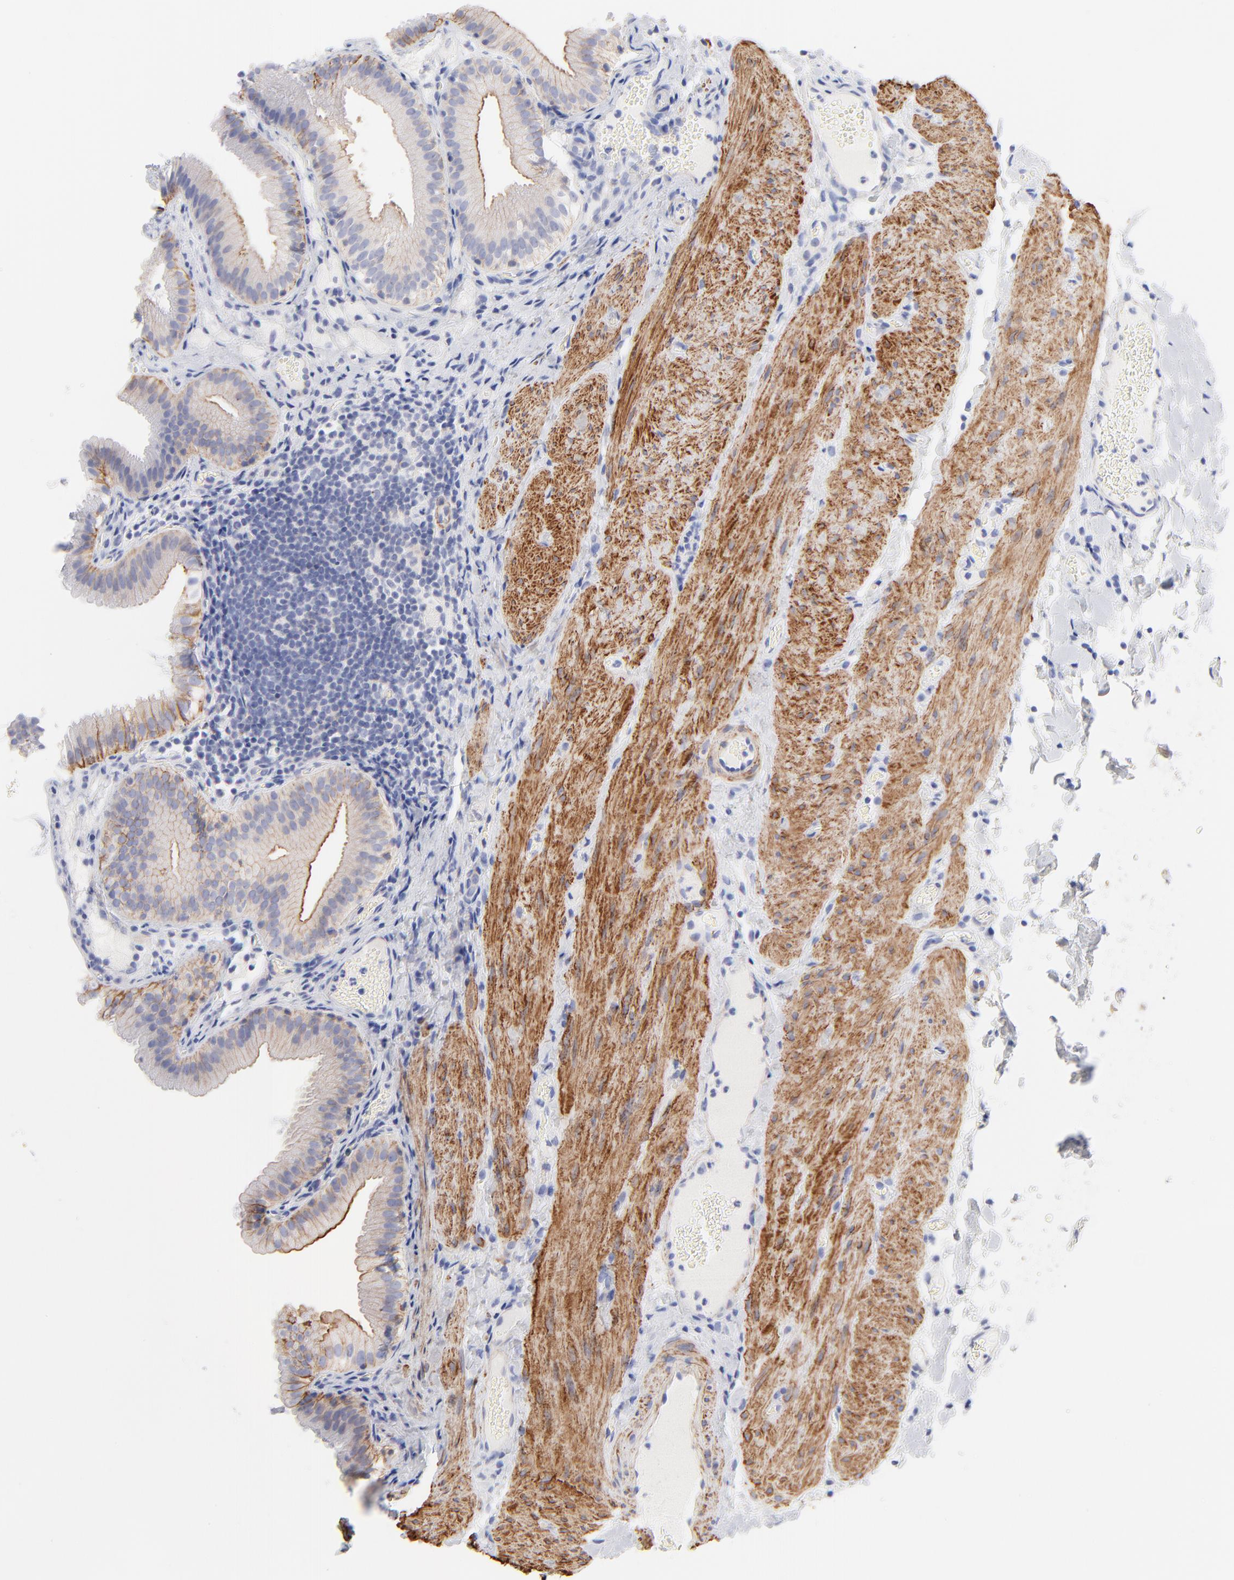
{"staining": {"intensity": "moderate", "quantity": ">75%", "location": "cytoplasmic/membranous"}, "tissue": "gallbladder", "cell_type": "Glandular cells", "image_type": "normal", "snomed": [{"axis": "morphology", "description": "Normal tissue, NOS"}, {"axis": "topography", "description": "Gallbladder"}], "caption": "Gallbladder stained for a protein (brown) reveals moderate cytoplasmic/membranous positive positivity in about >75% of glandular cells.", "gene": "ACTA2", "patient": {"sex": "female", "age": 24}}